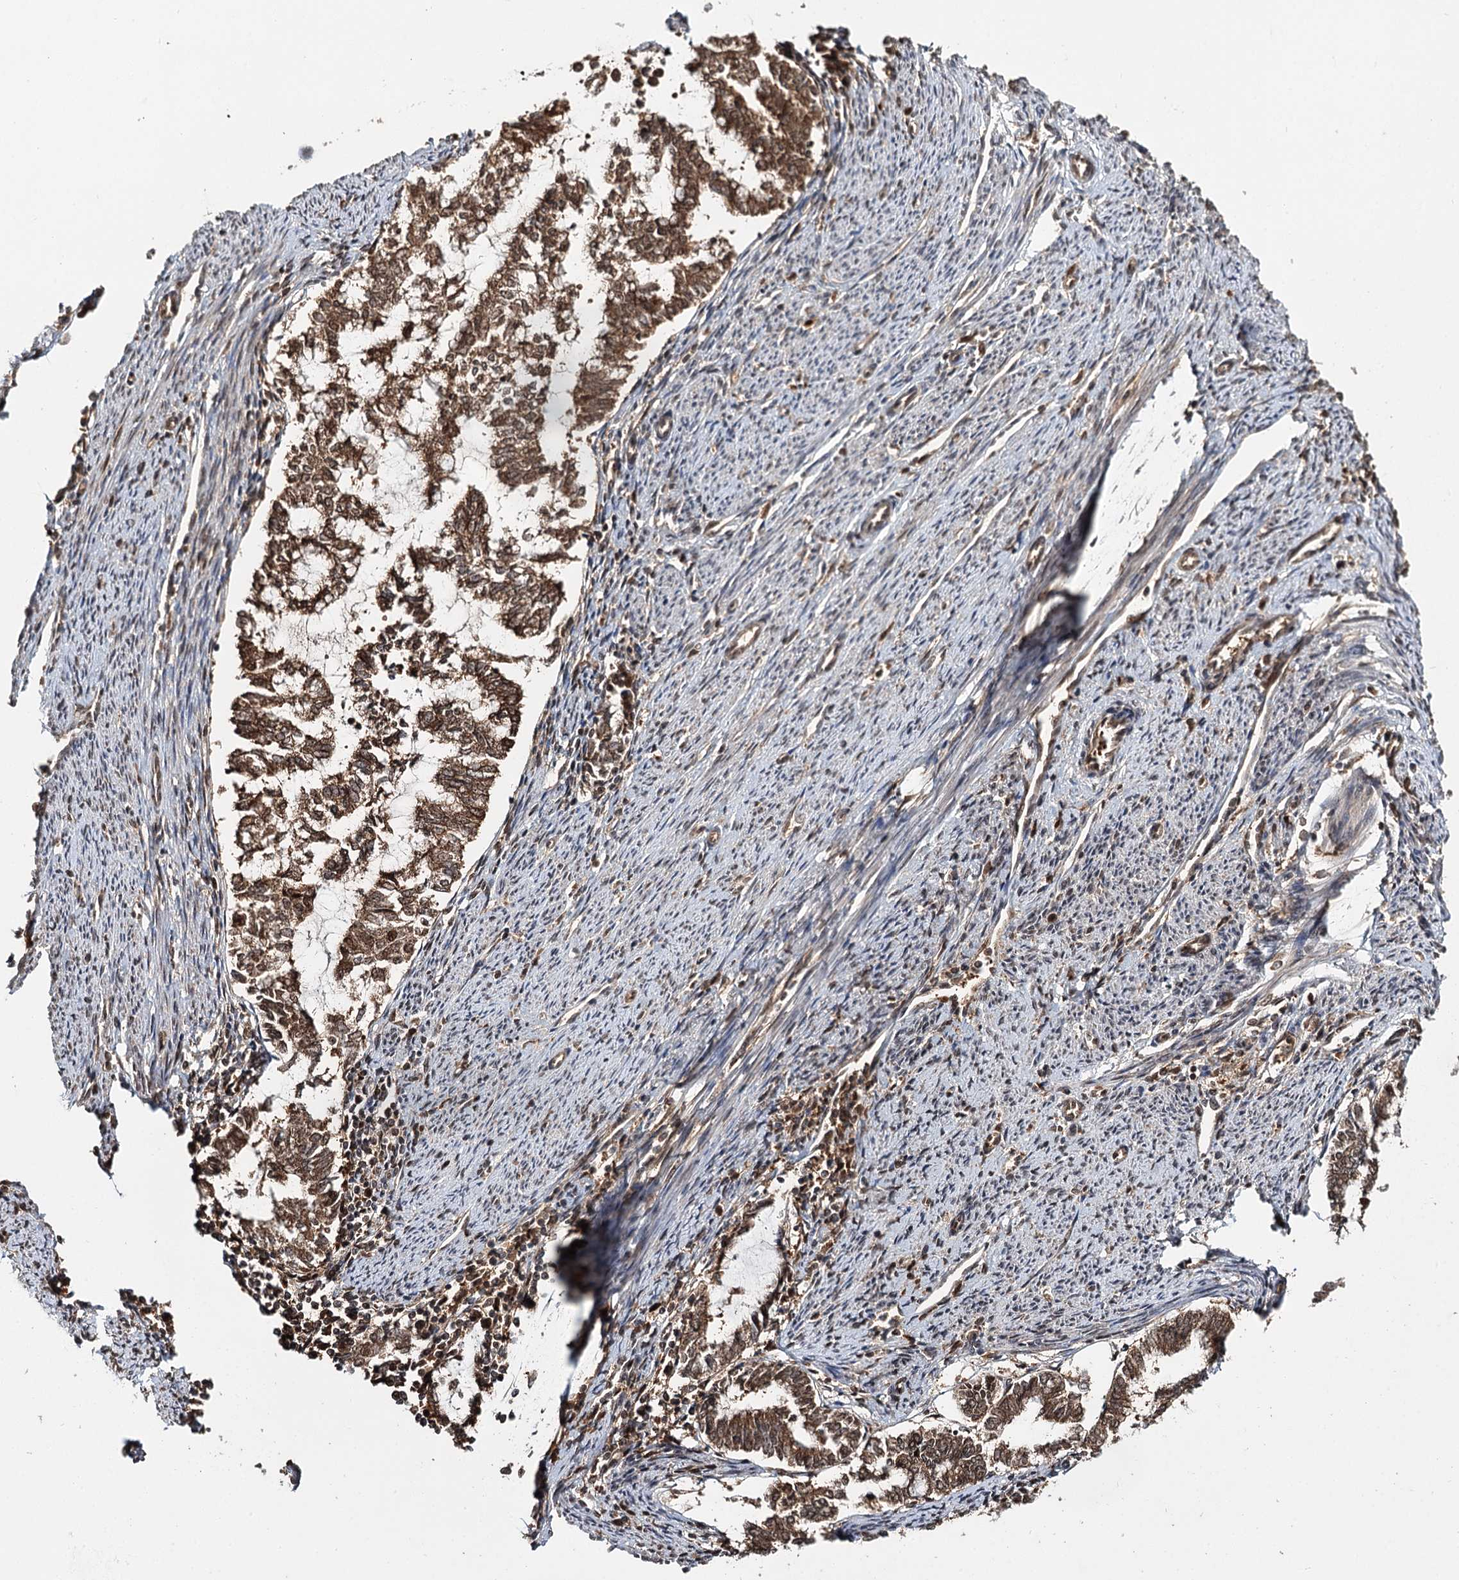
{"staining": {"intensity": "moderate", "quantity": ">75%", "location": "cytoplasmic/membranous,nuclear"}, "tissue": "endometrial cancer", "cell_type": "Tumor cells", "image_type": "cancer", "snomed": [{"axis": "morphology", "description": "Adenocarcinoma, NOS"}, {"axis": "topography", "description": "Endometrium"}], "caption": "Protein analysis of endometrial cancer (adenocarcinoma) tissue shows moderate cytoplasmic/membranous and nuclear staining in about >75% of tumor cells.", "gene": "N6AMT1", "patient": {"sex": "female", "age": 79}}